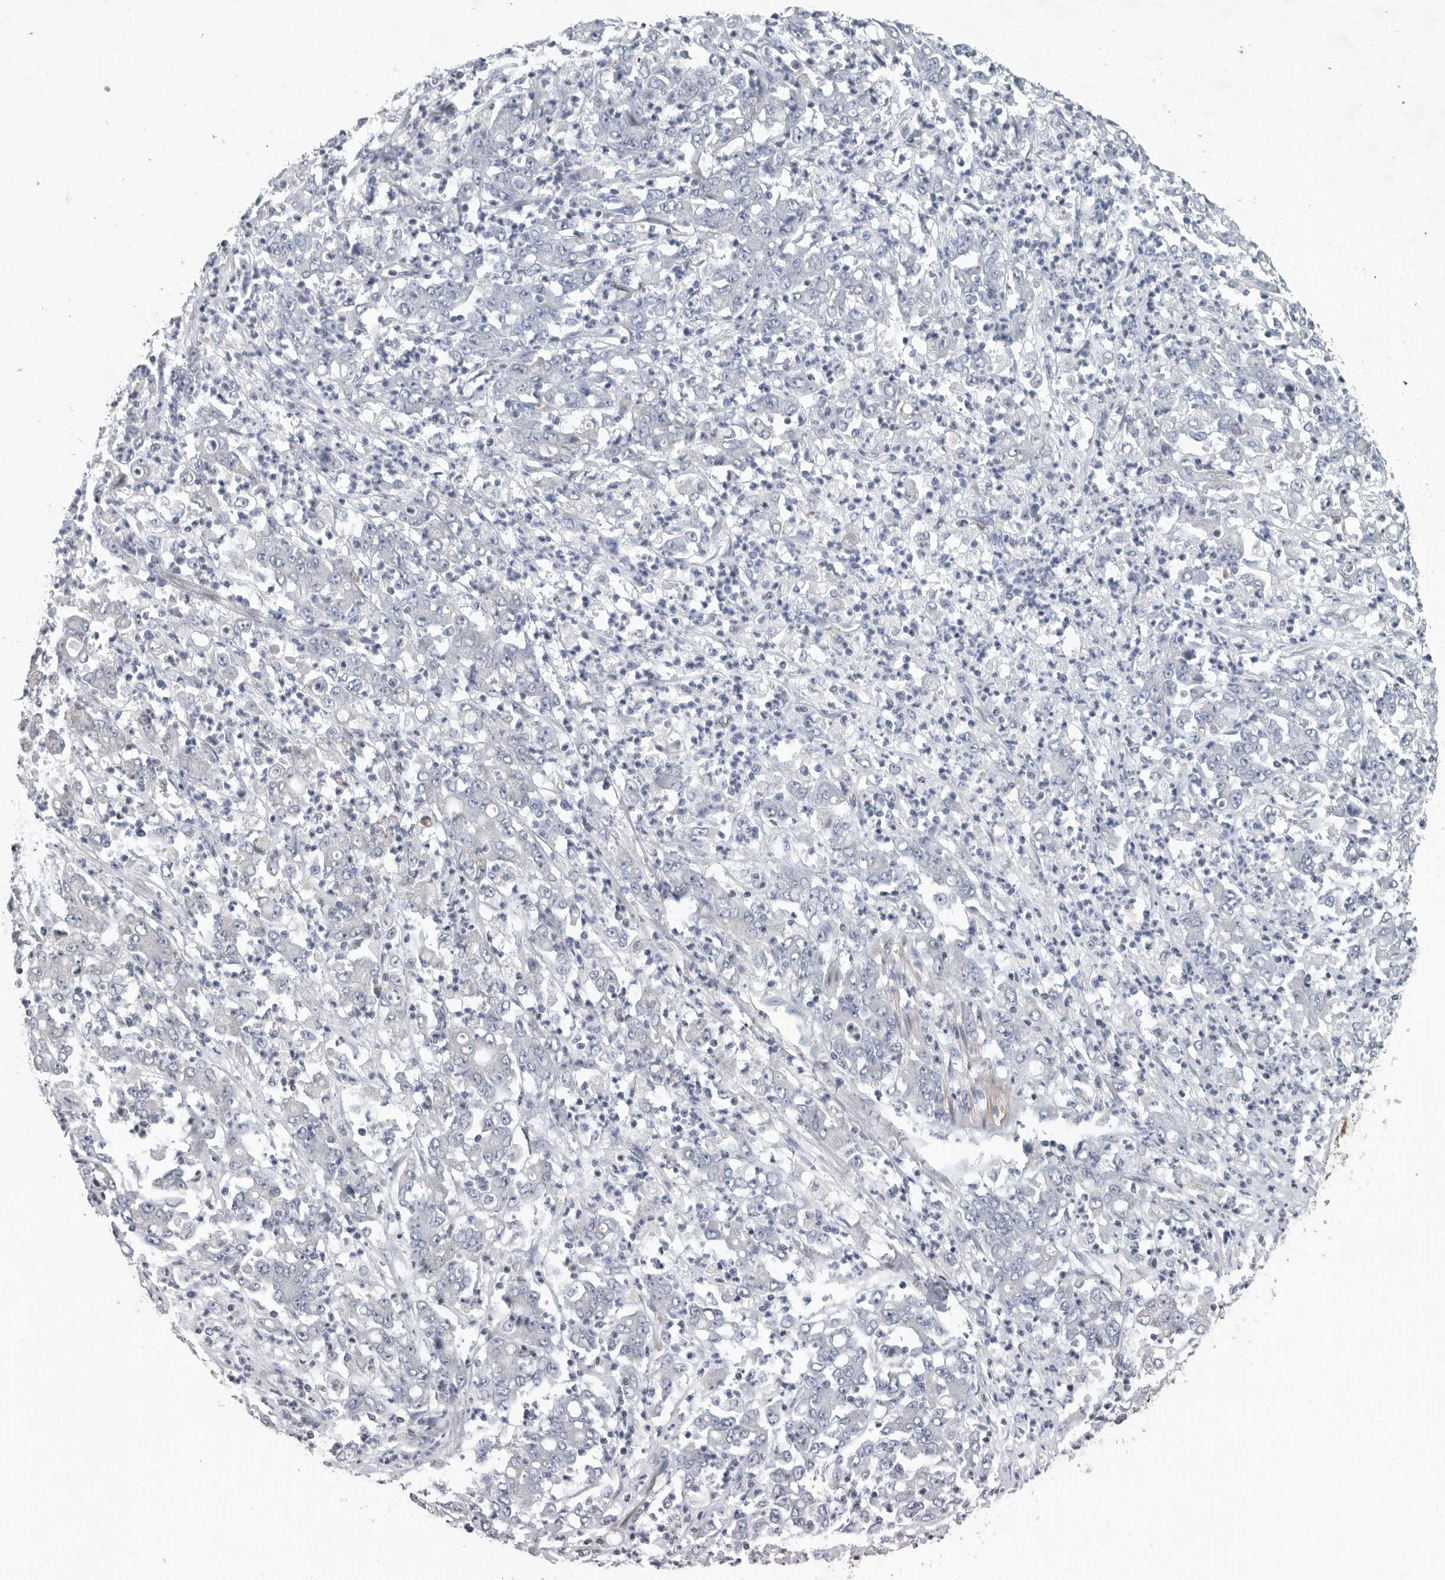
{"staining": {"intensity": "negative", "quantity": "none", "location": "none"}, "tissue": "stomach cancer", "cell_type": "Tumor cells", "image_type": "cancer", "snomed": [{"axis": "morphology", "description": "Adenocarcinoma, NOS"}, {"axis": "topography", "description": "Stomach, lower"}], "caption": "Immunohistochemistry micrograph of neoplastic tissue: stomach cancer (adenocarcinoma) stained with DAB (3,3'-diaminobenzidine) demonstrates no significant protein expression in tumor cells.", "gene": "MPP3", "patient": {"sex": "female", "age": 71}}